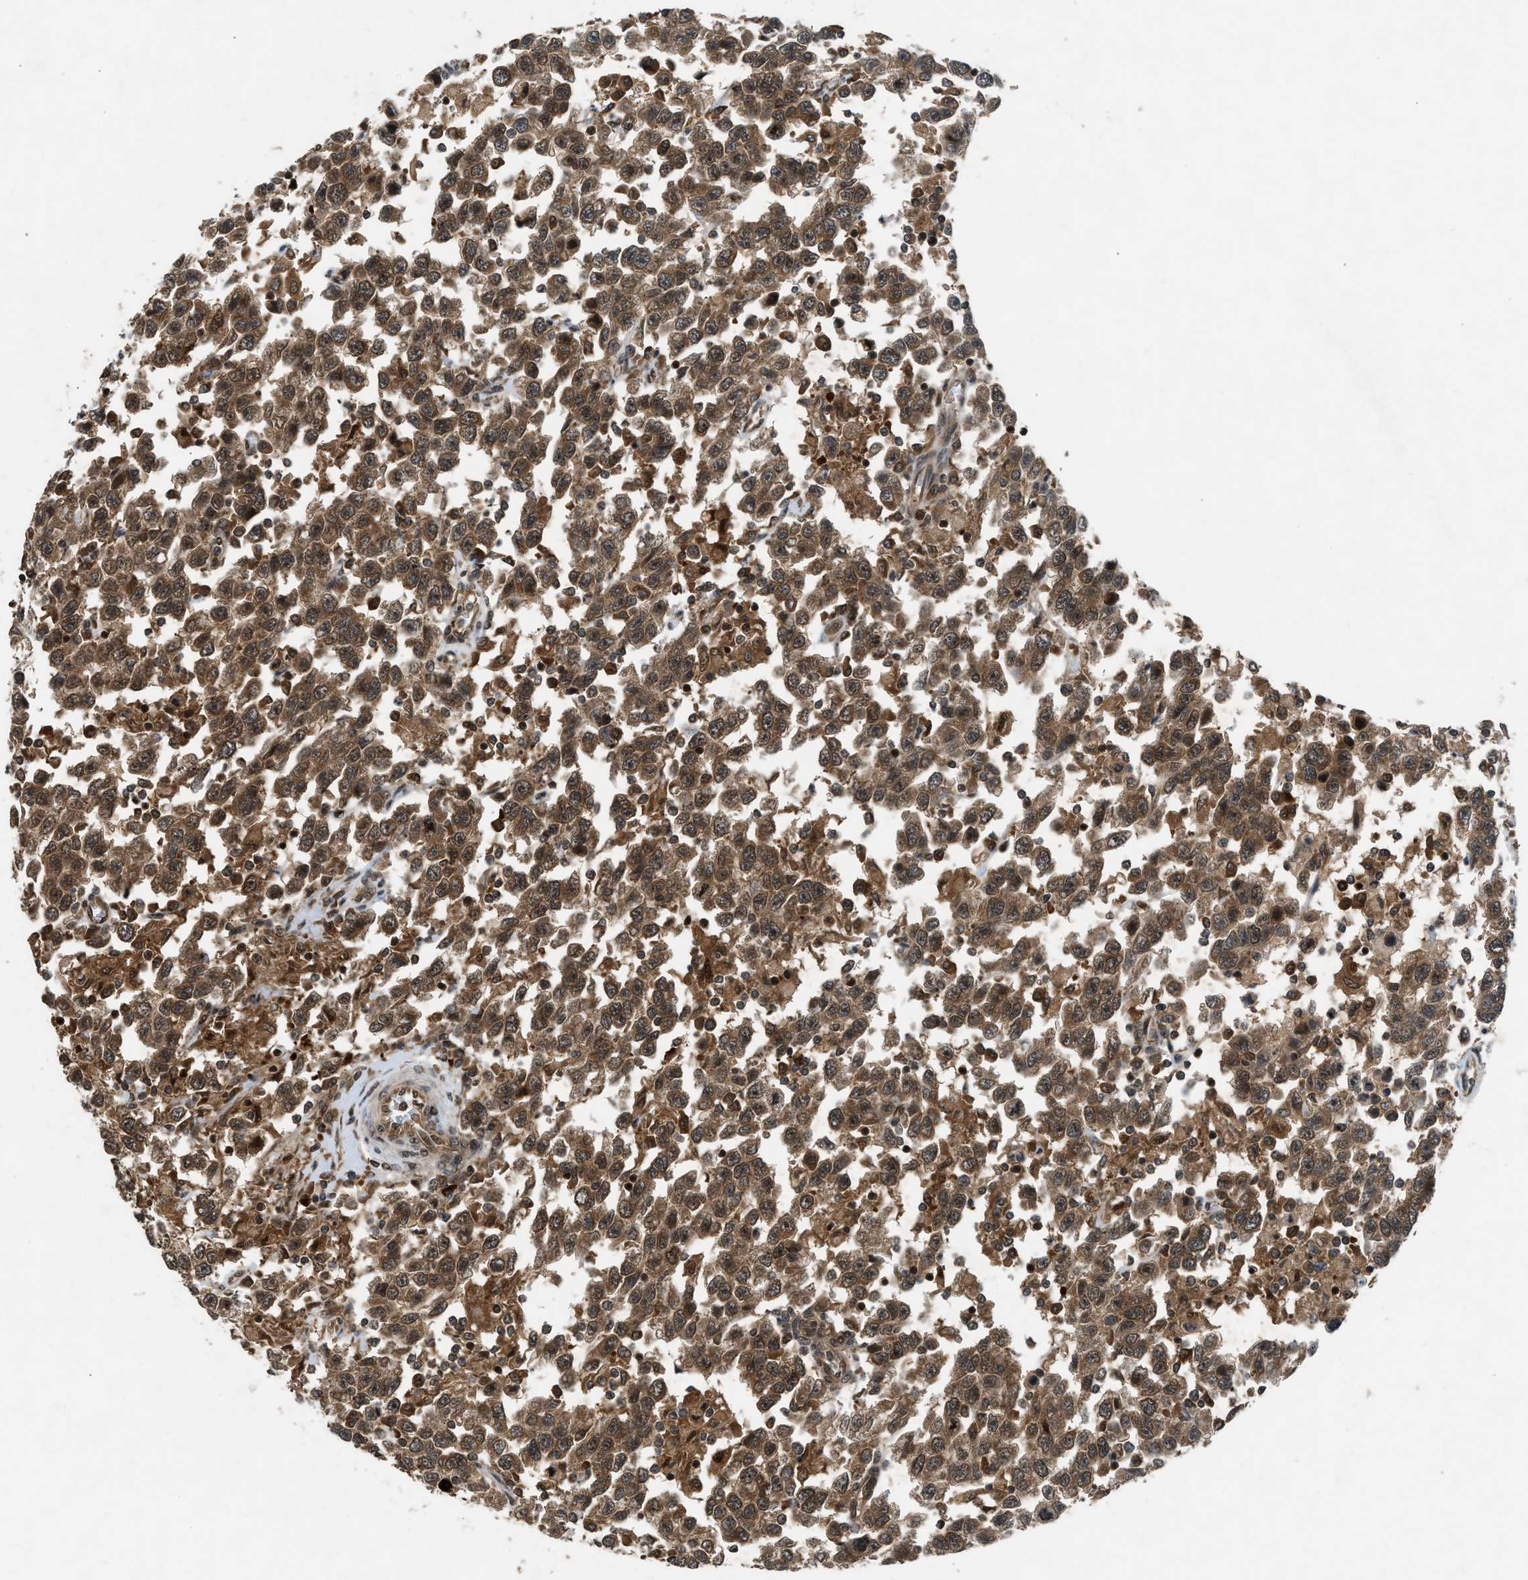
{"staining": {"intensity": "moderate", "quantity": ">75%", "location": "cytoplasmic/membranous"}, "tissue": "testis cancer", "cell_type": "Tumor cells", "image_type": "cancer", "snomed": [{"axis": "morphology", "description": "Seminoma, NOS"}, {"axis": "topography", "description": "Testis"}], "caption": "A high-resolution histopathology image shows immunohistochemistry (IHC) staining of testis cancer (seminoma), which displays moderate cytoplasmic/membranous staining in about >75% of tumor cells.", "gene": "TXNL1", "patient": {"sex": "male", "age": 41}}